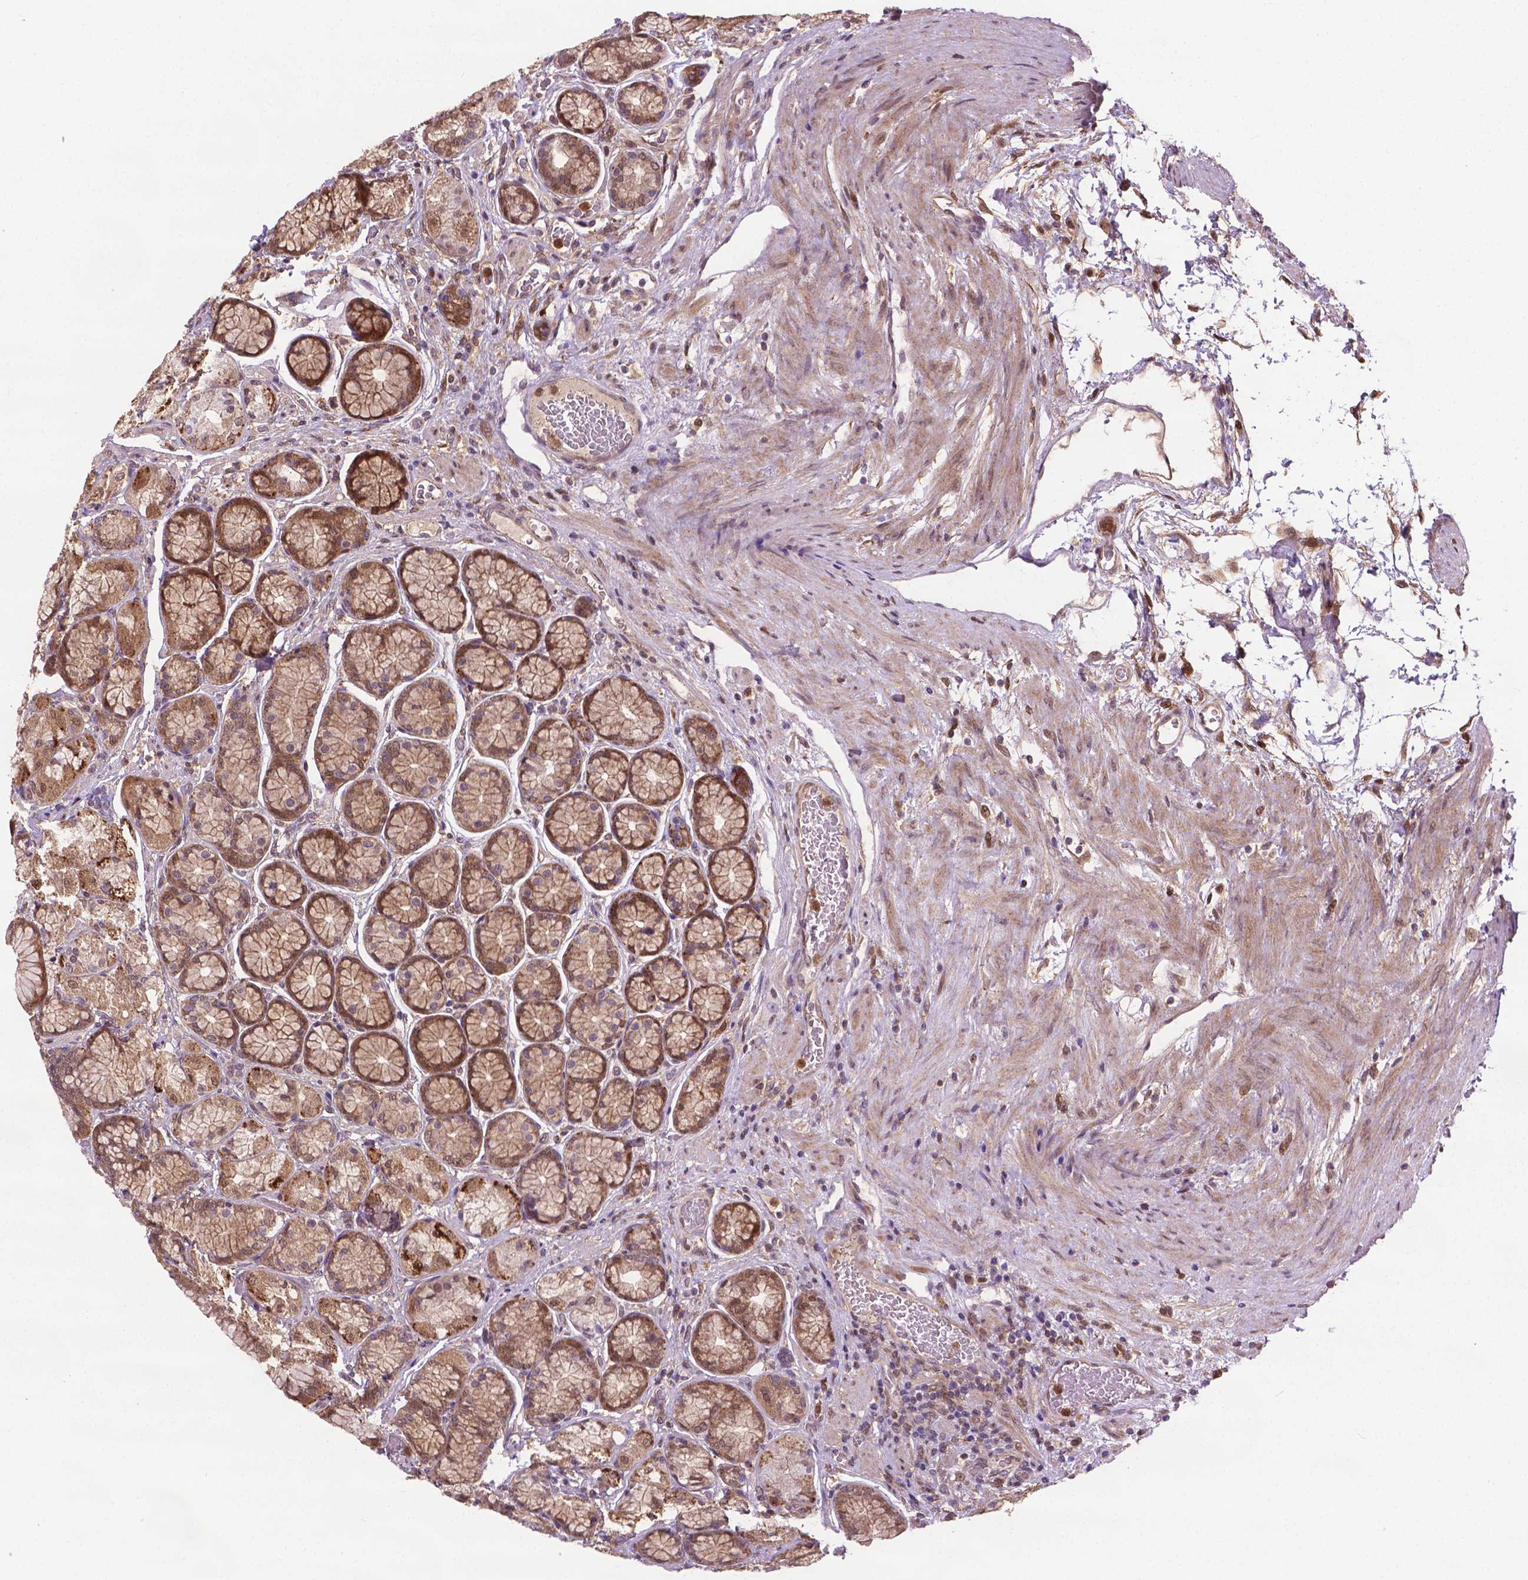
{"staining": {"intensity": "weak", "quantity": "25%-75%", "location": "cytoplasmic/membranous,nuclear"}, "tissue": "stomach", "cell_type": "Glandular cells", "image_type": "normal", "snomed": [{"axis": "morphology", "description": "Normal tissue, NOS"}, {"axis": "morphology", "description": "Adenocarcinoma, NOS"}, {"axis": "morphology", "description": "Adenocarcinoma, High grade"}, {"axis": "topography", "description": "Stomach, upper"}, {"axis": "topography", "description": "Stomach"}], "caption": "Glandular cells display weak cytoplasmic/membranous,nuclear positivity in approximately 25%-75% of cells in normal stomach. The protein is stained brown, and the nuclei are stained in blue (DAB IHC with brightfield microscopy, high magnification).", "gene": "PLIN3", "patient": {"sex": "female", "age": 65}}